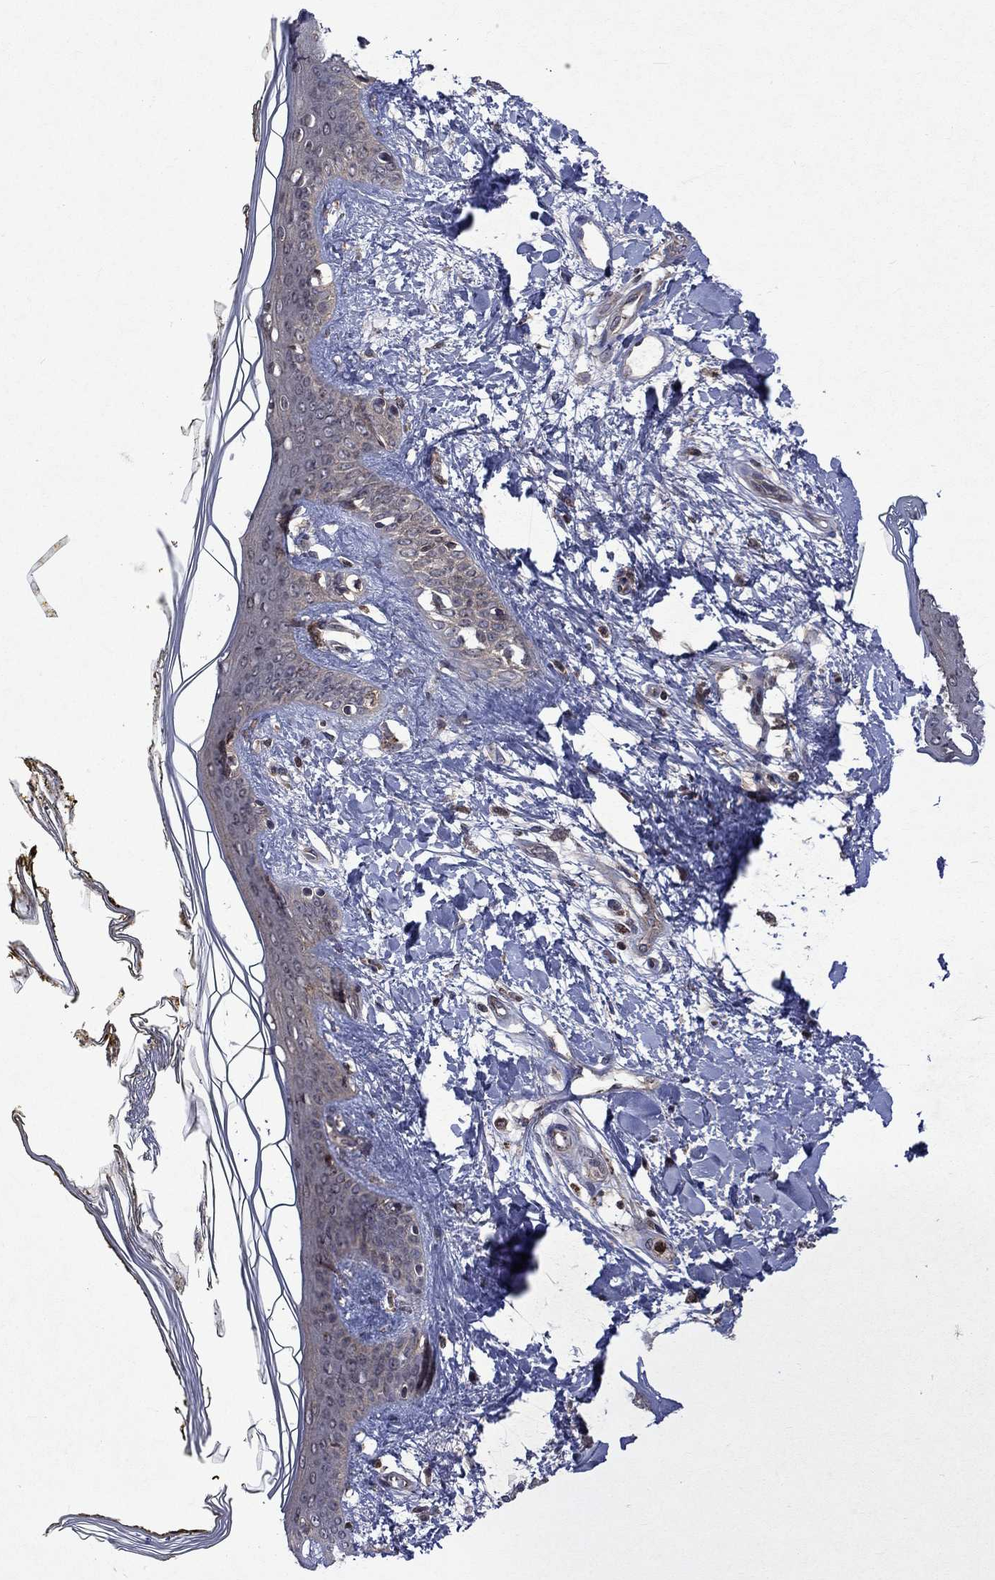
{"staining": {"intensity": "negative", "quantity": "none", "location": "none"}, "tissue": "skin", "cell_type": "Fibroblasts", "image_type": "normal", "snomed": [{"axis": "morphology", "description": "Normal tissue, NOS"}, {"axis": "topography", "description": "Skin"}], "caption": "This is a micrograph of immunohistochemistry (IHC) staining of normal skin, which shows no positivity in fibroblasts. (DAB immunohistochemistry with hematoxylin counter stain).", "gene": "TMEM33", "patient": {"sex": "female", "age": 34}}